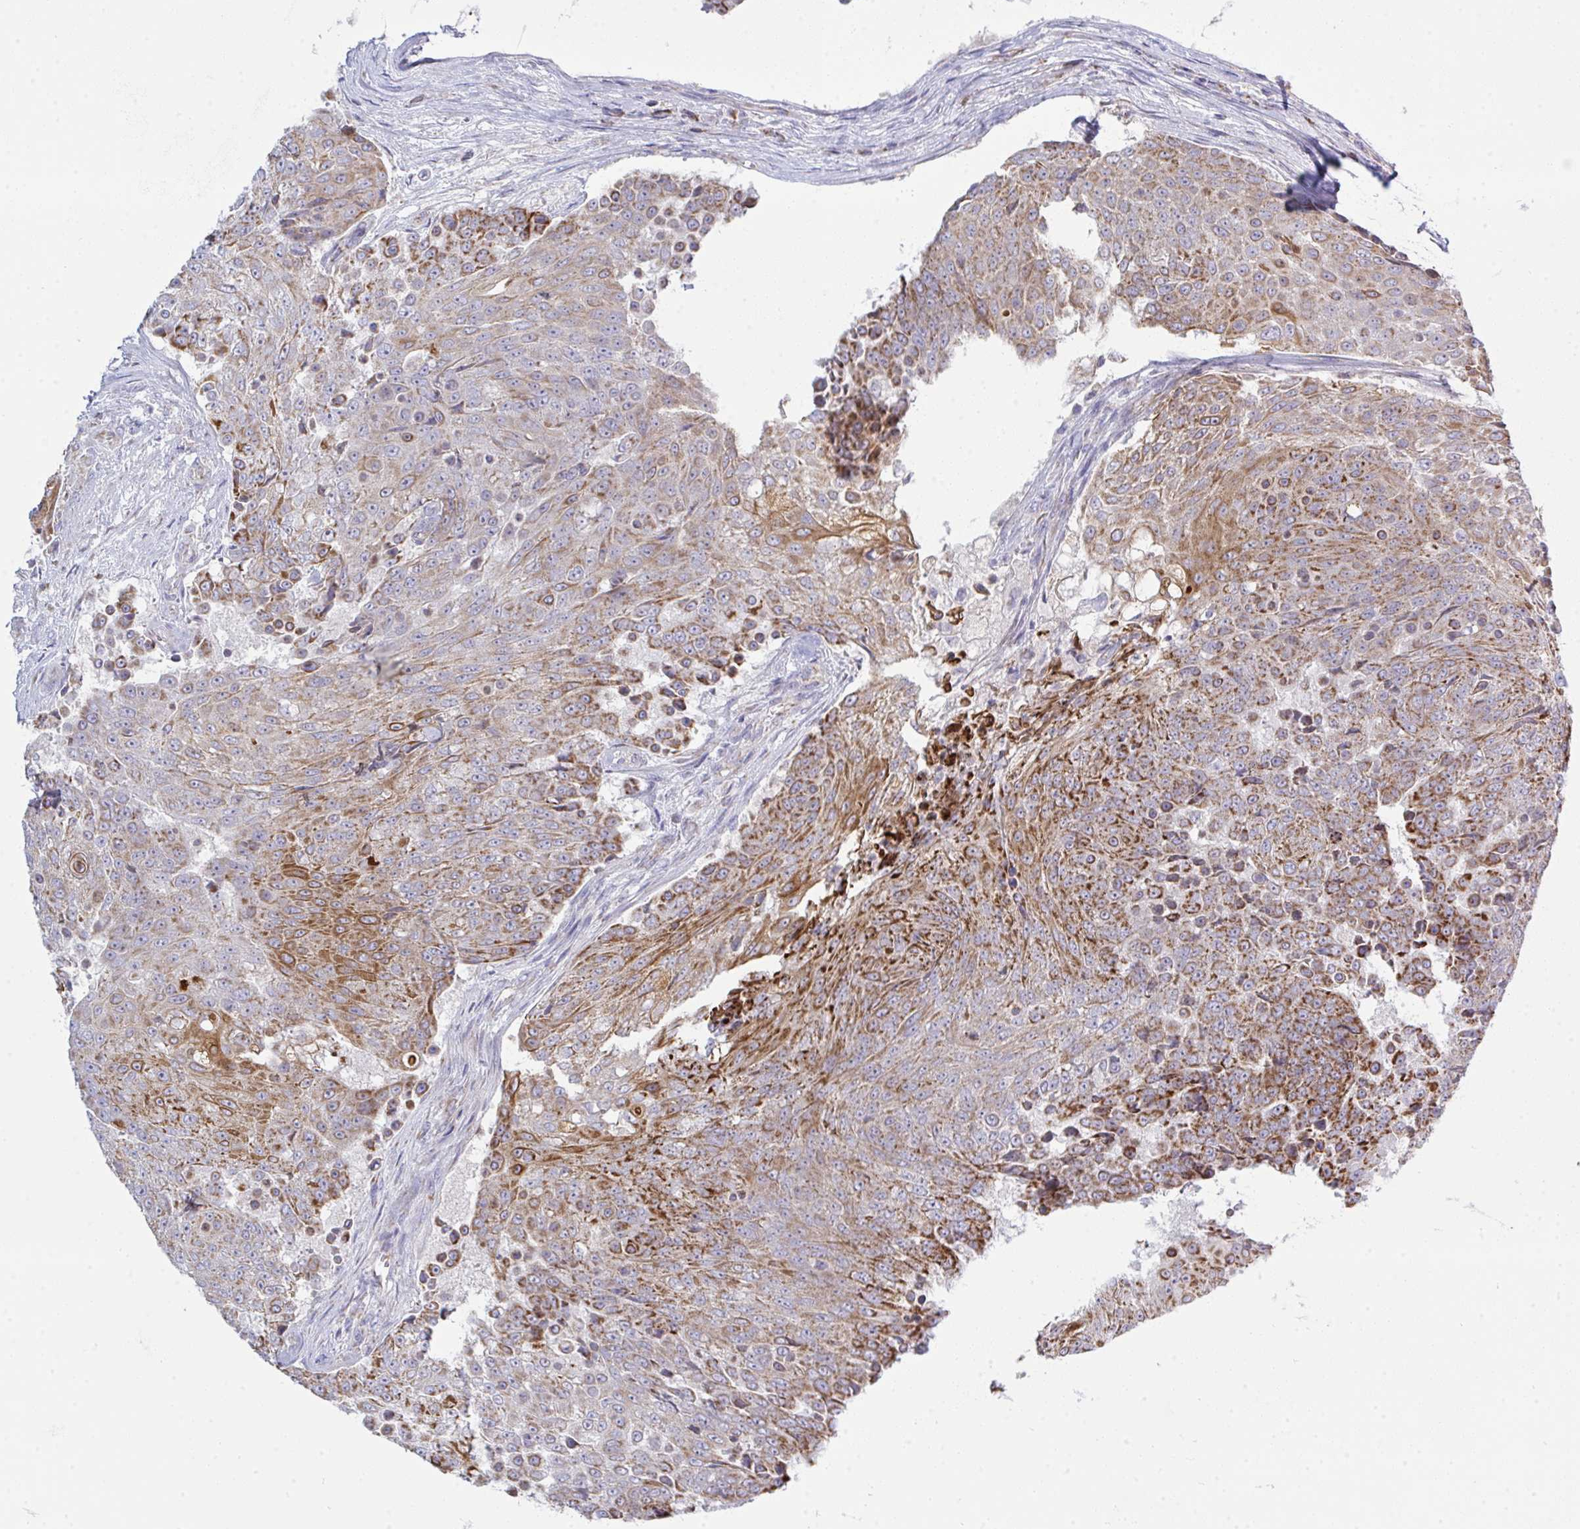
{"staining": {"intensity": "moderate", "quantity": ">75%", "location": "cytoplasmic/membranous"}, "tissue": "urothelial cancer", "cell_type": "Tumor cells", "image_type": "cancer", "snomed": [{"axis": "morphology", "description": "Urothelial carcinoma, High grade"}, {"axis": "topography", "description": "Urinary bladder"}], "caption": "Human urothelial cancer stained with a brown dye exhibits moderate cytoplasmic/membranous positive positivity in about >75% of tumor cells.", "gene": "NDUFA7", "patient": {"sex": "female", "age": 63}}